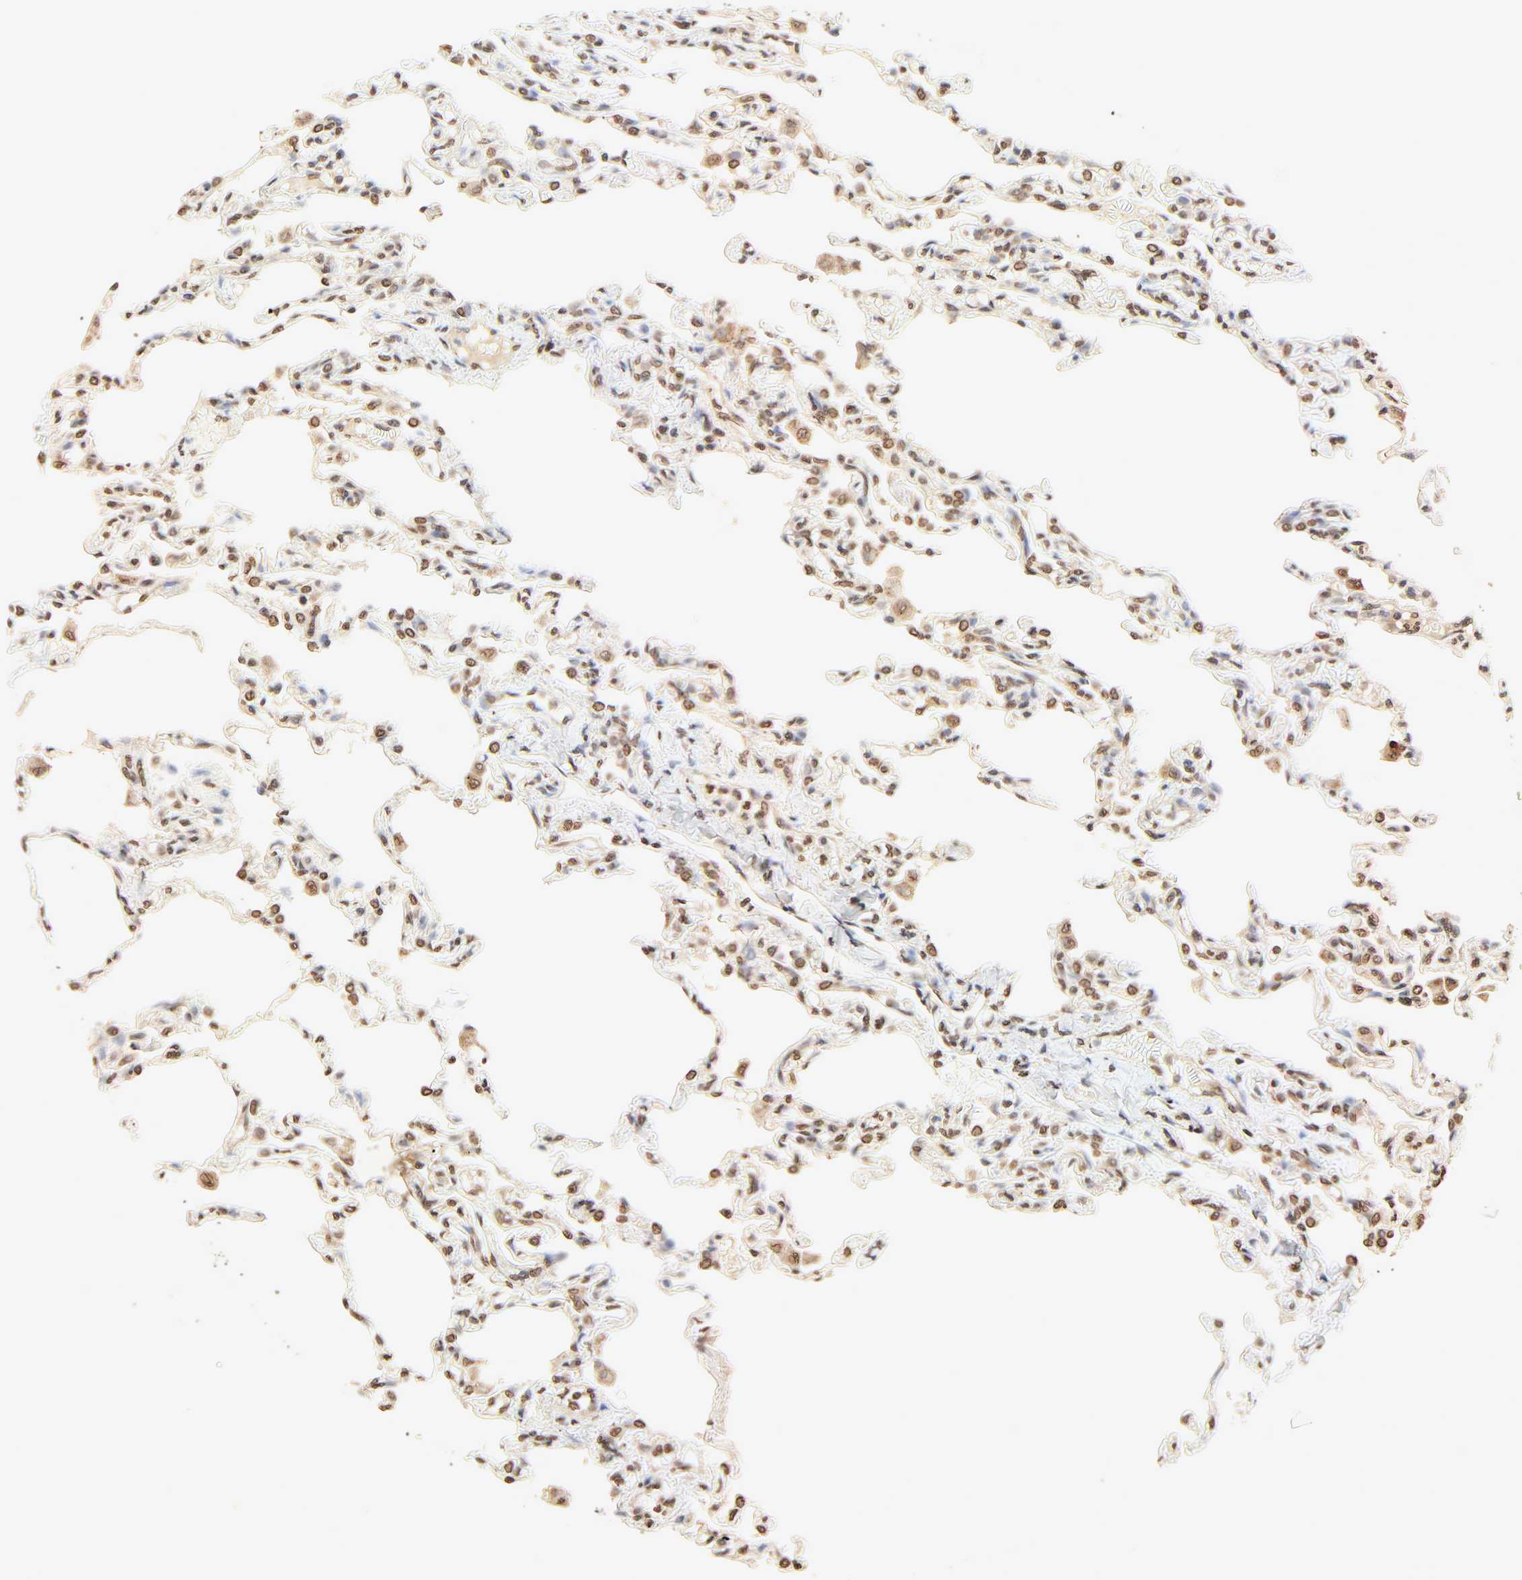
{"staining": {"intensity": "moderate", "quantity": ">75%", "location": "cytoplasmic/membranous"}, "tissue": "lung", "cell_type": "Alveolar cells", "image_type": "normal", "snomed": [{"axis": "morphology", "description": "Normal tissue, NOS"}, {"axis": "topography", "description": "Lung"}], "caption": "Alveolar cells show medium levels of moderate cytoplasmic/membranous expression in approximately >75% of cells in unremarkable human lung. The staining was performed using DAB (3,3'-diaminobenzidine), with brown indicating positive protein expression. Nuclei are stained blue with hematoxylin.", "gene": "TBL1X", "patient": {"sex": "male", "age": 21}}